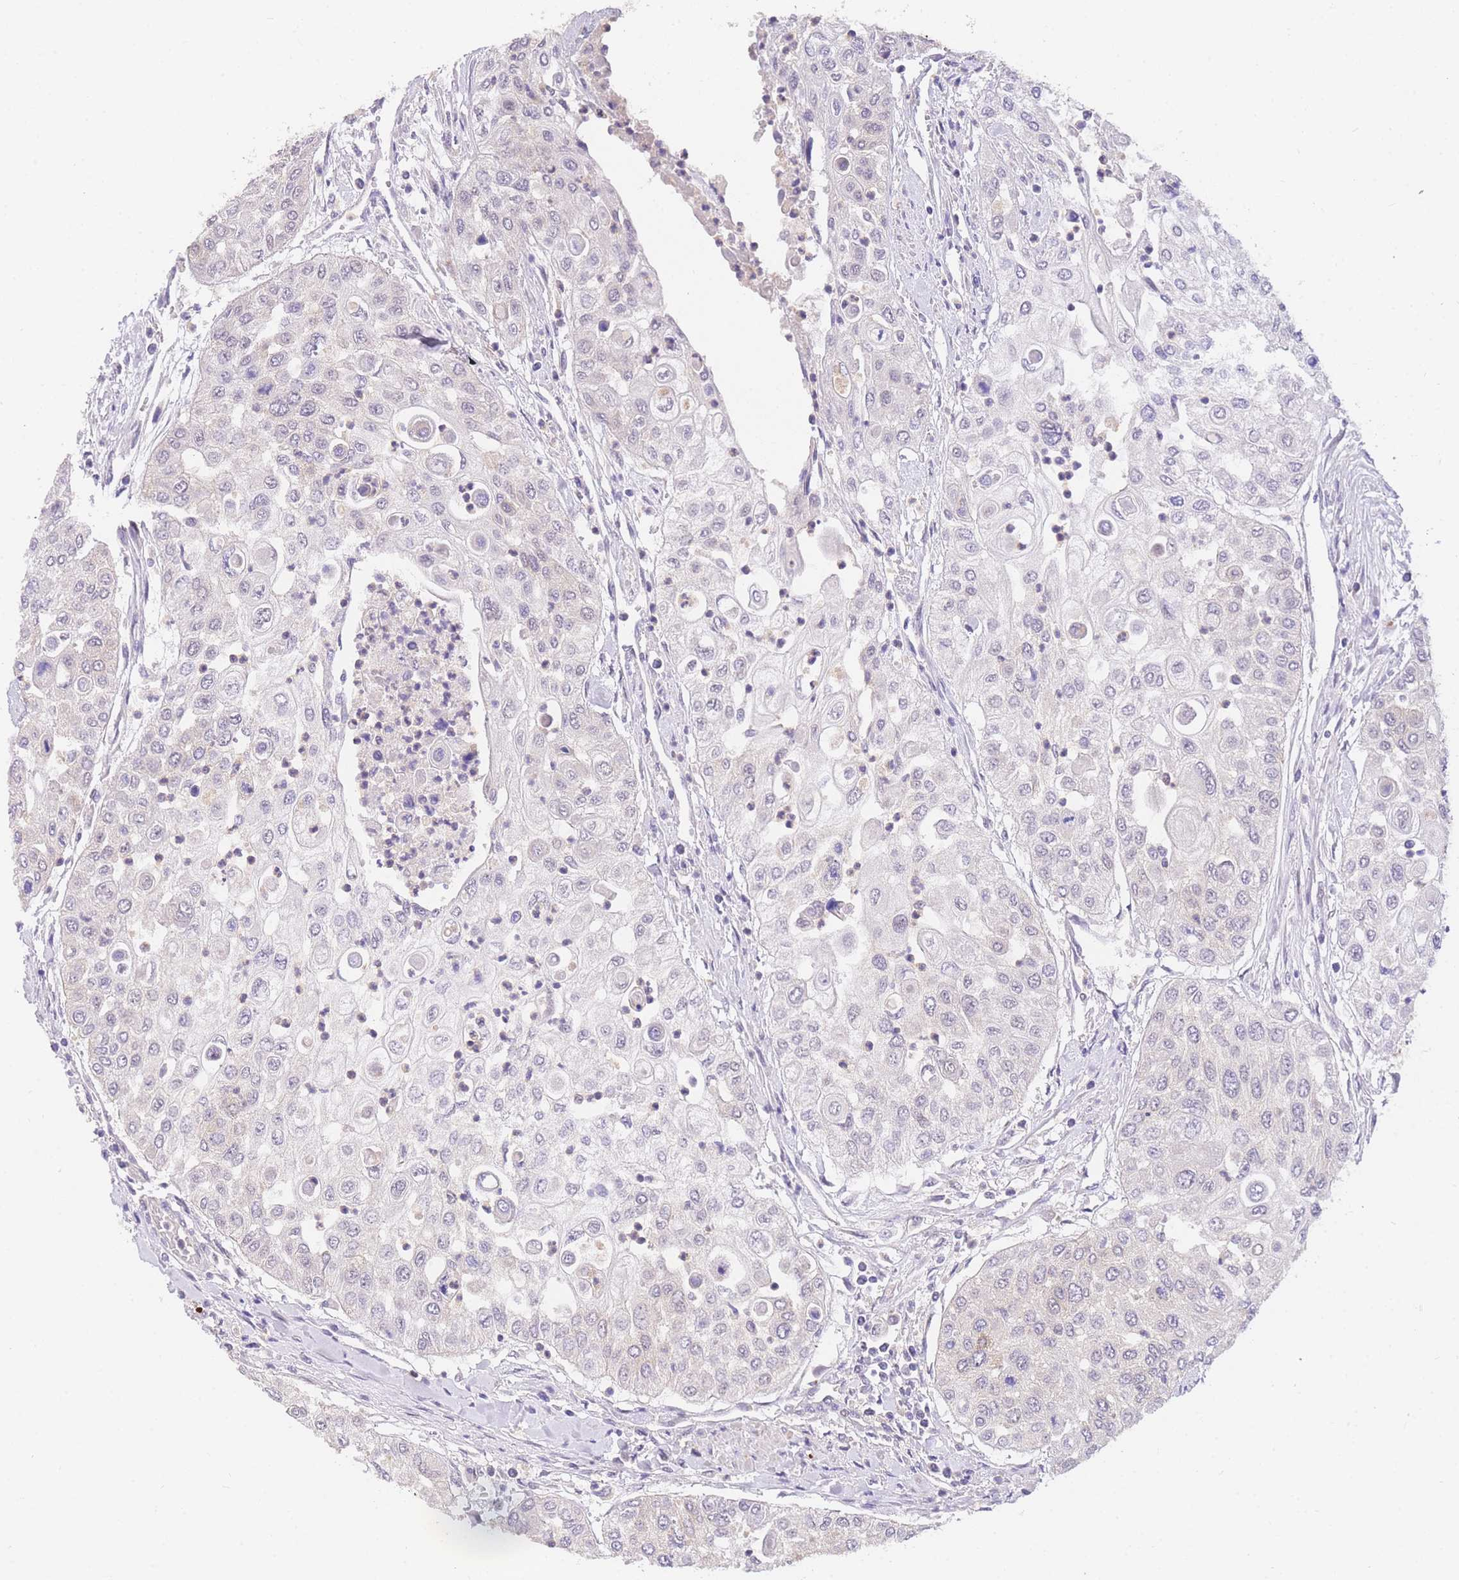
{"staining": {"intensity": "negative", "quantity": "none", "location": "none"}, "tissue": "urothelial cancer", "cell_type": "Tumor cells", "image_type": "cancer", "snomed": [{"axis": "morphology", "description": "Urothelial carcinoma, High grade"}, {"axis": "topography", "description": "Urinary bladder"}], "caption": "DAB immunohistochemical staining of urothelial cancer reveals no significant expression in tumor cells. Nuclei are stained in blue.", "gene": "SLC35F2", "patient": {"sex": "female", "age": 79}}